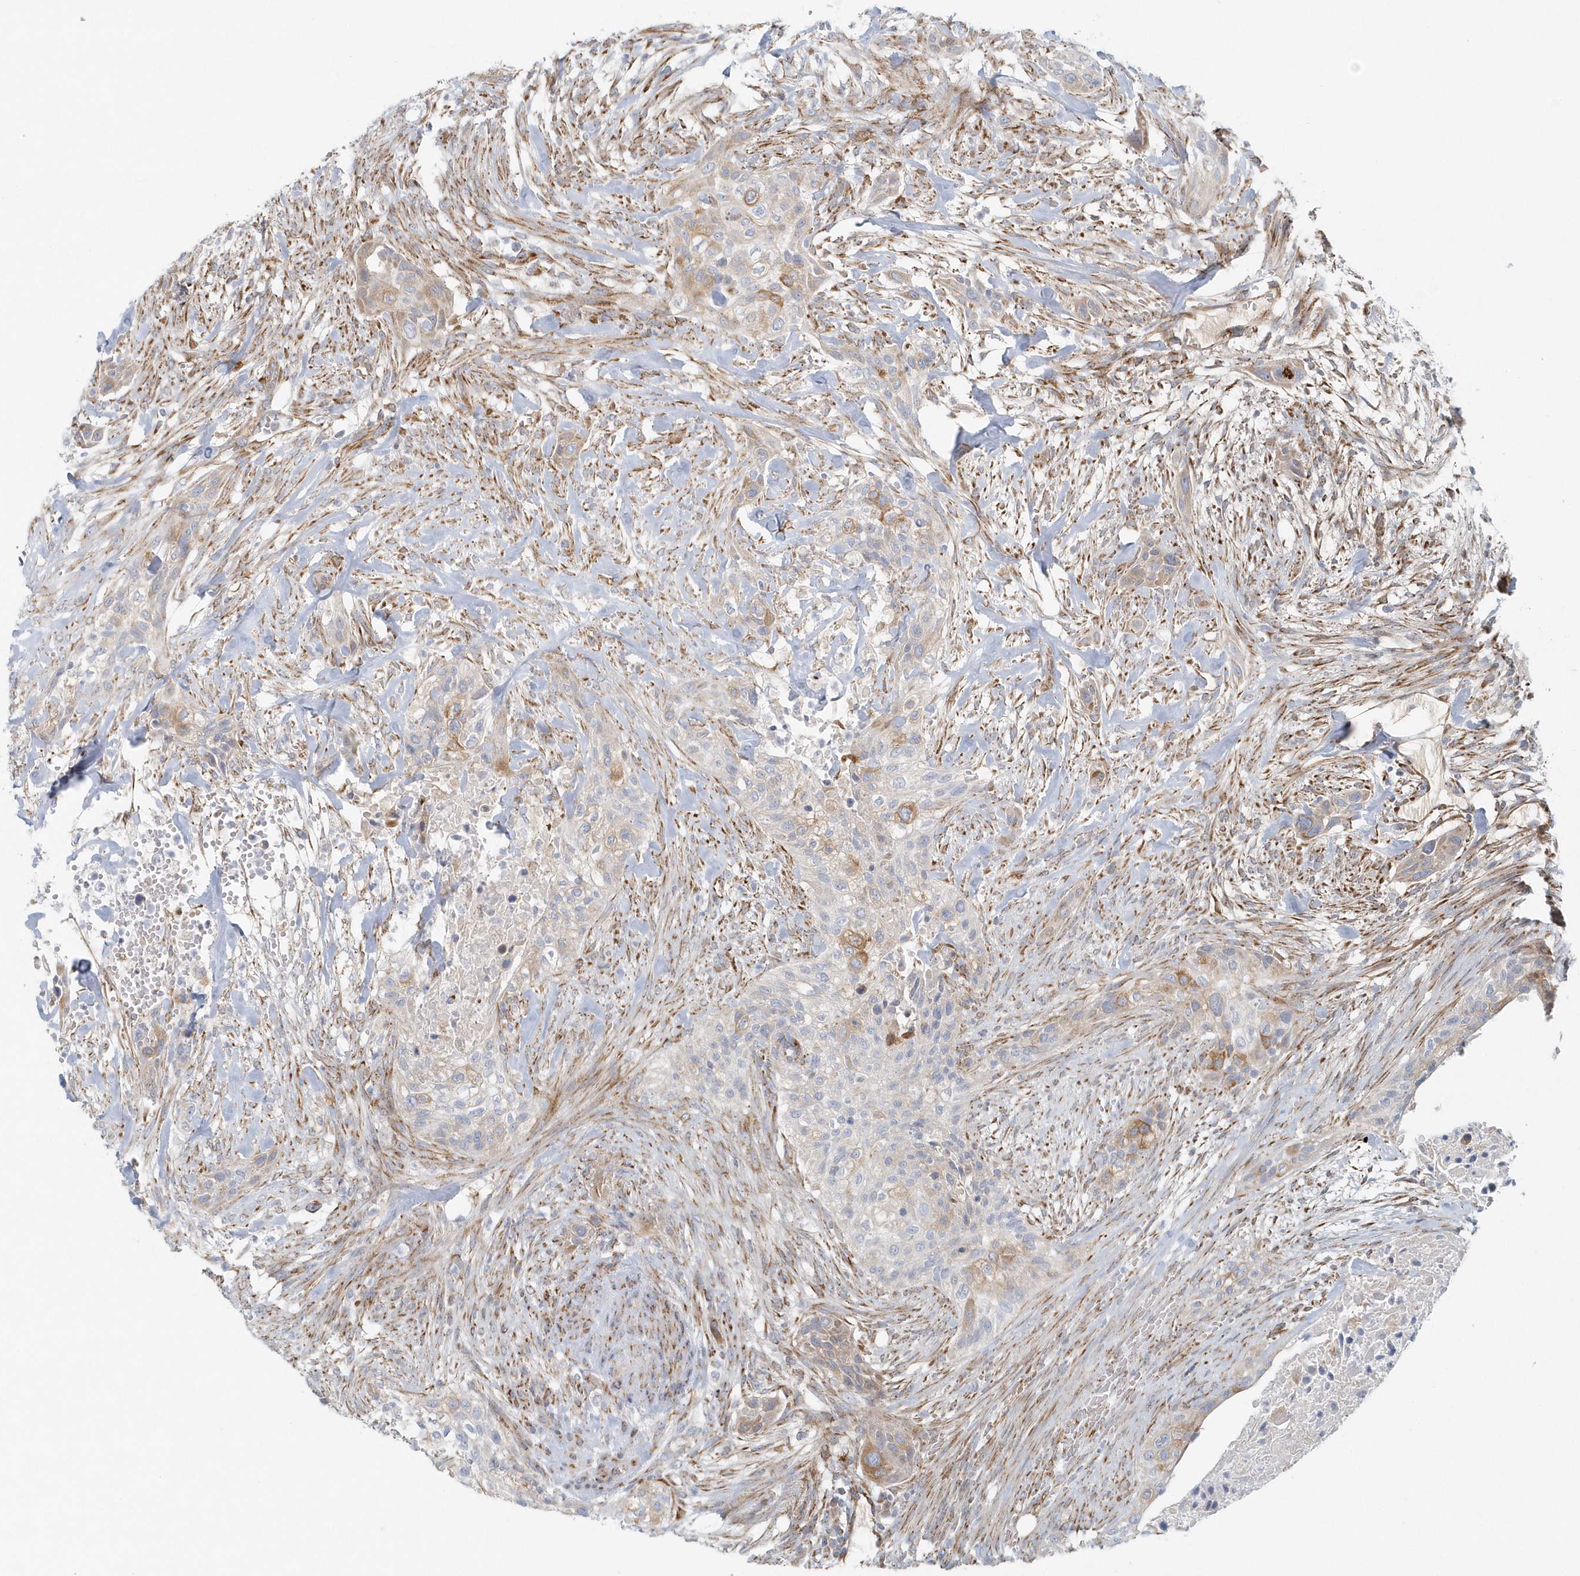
{"staining": {"intensity": "moderate", "quantity": "<25%", "location": "cytoplasmic/membranous"}, "tissue": "urothelial cancer", "cell_type": "Tumor cells", "image_type": "cancer", "snomed": [{"axis": "morphology", "description": "Urothelial carcinoma, High grade"}, {"axis": "topography", "description": "Urinary bladder"}], "caption": "Urothelial carcinoma (high-grade) was stained to show a protein in brown. There is low levels of moderate cytoplasmic/membranous staining in approximately <25% of tumor cells.", "gene": "GPR152", "patient": {"sex": "male", "age": 35}}